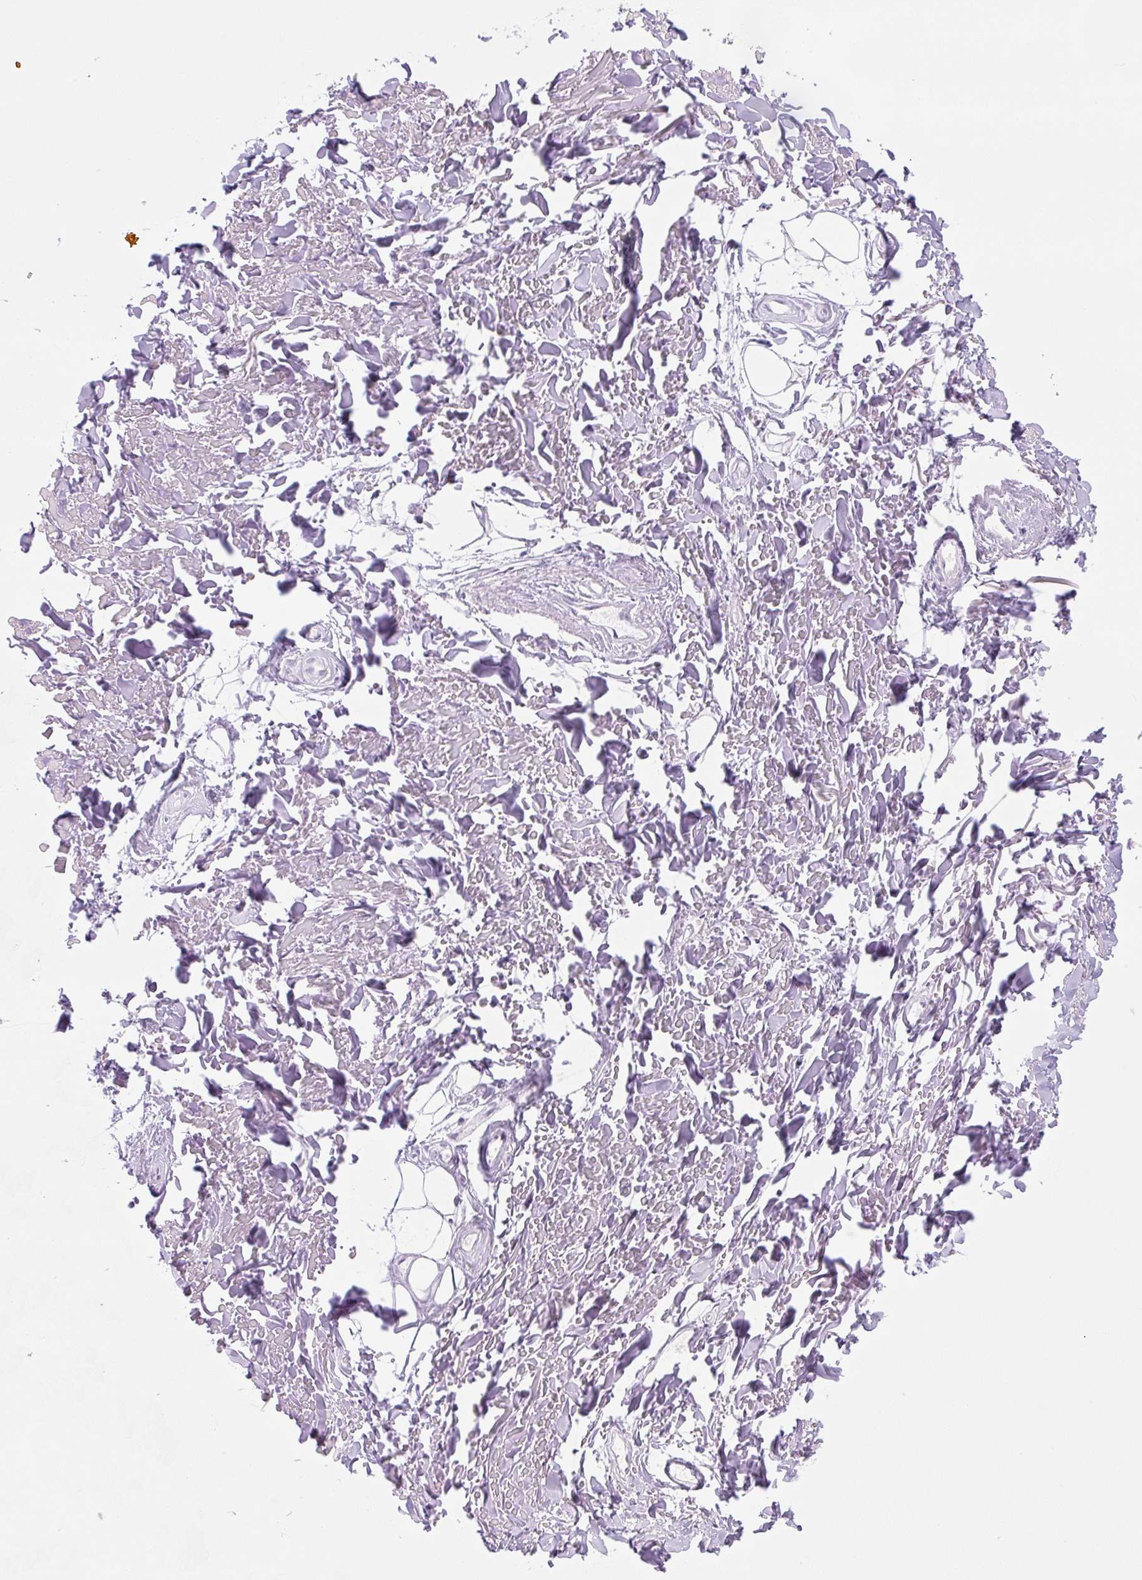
{"staining": {"intensity": "negative", "quantity": "none", "location": "none"}, "tissue": "adipose tissue", "cell_type": "Adipocytes", "image_type": "normal", "snomed": [{"axis": "morphology", "description": "Normal tissue, NOS"}, {"axis": "topography", "description": "Cartilage tissue"}], "caption": "This is an immunohistochemistry (IHC) micrograph of normal adipose tissue. There is no positivity in adipocytes.", "gene": "FZD5", "patient": {"sex": "male", "age": 57}}